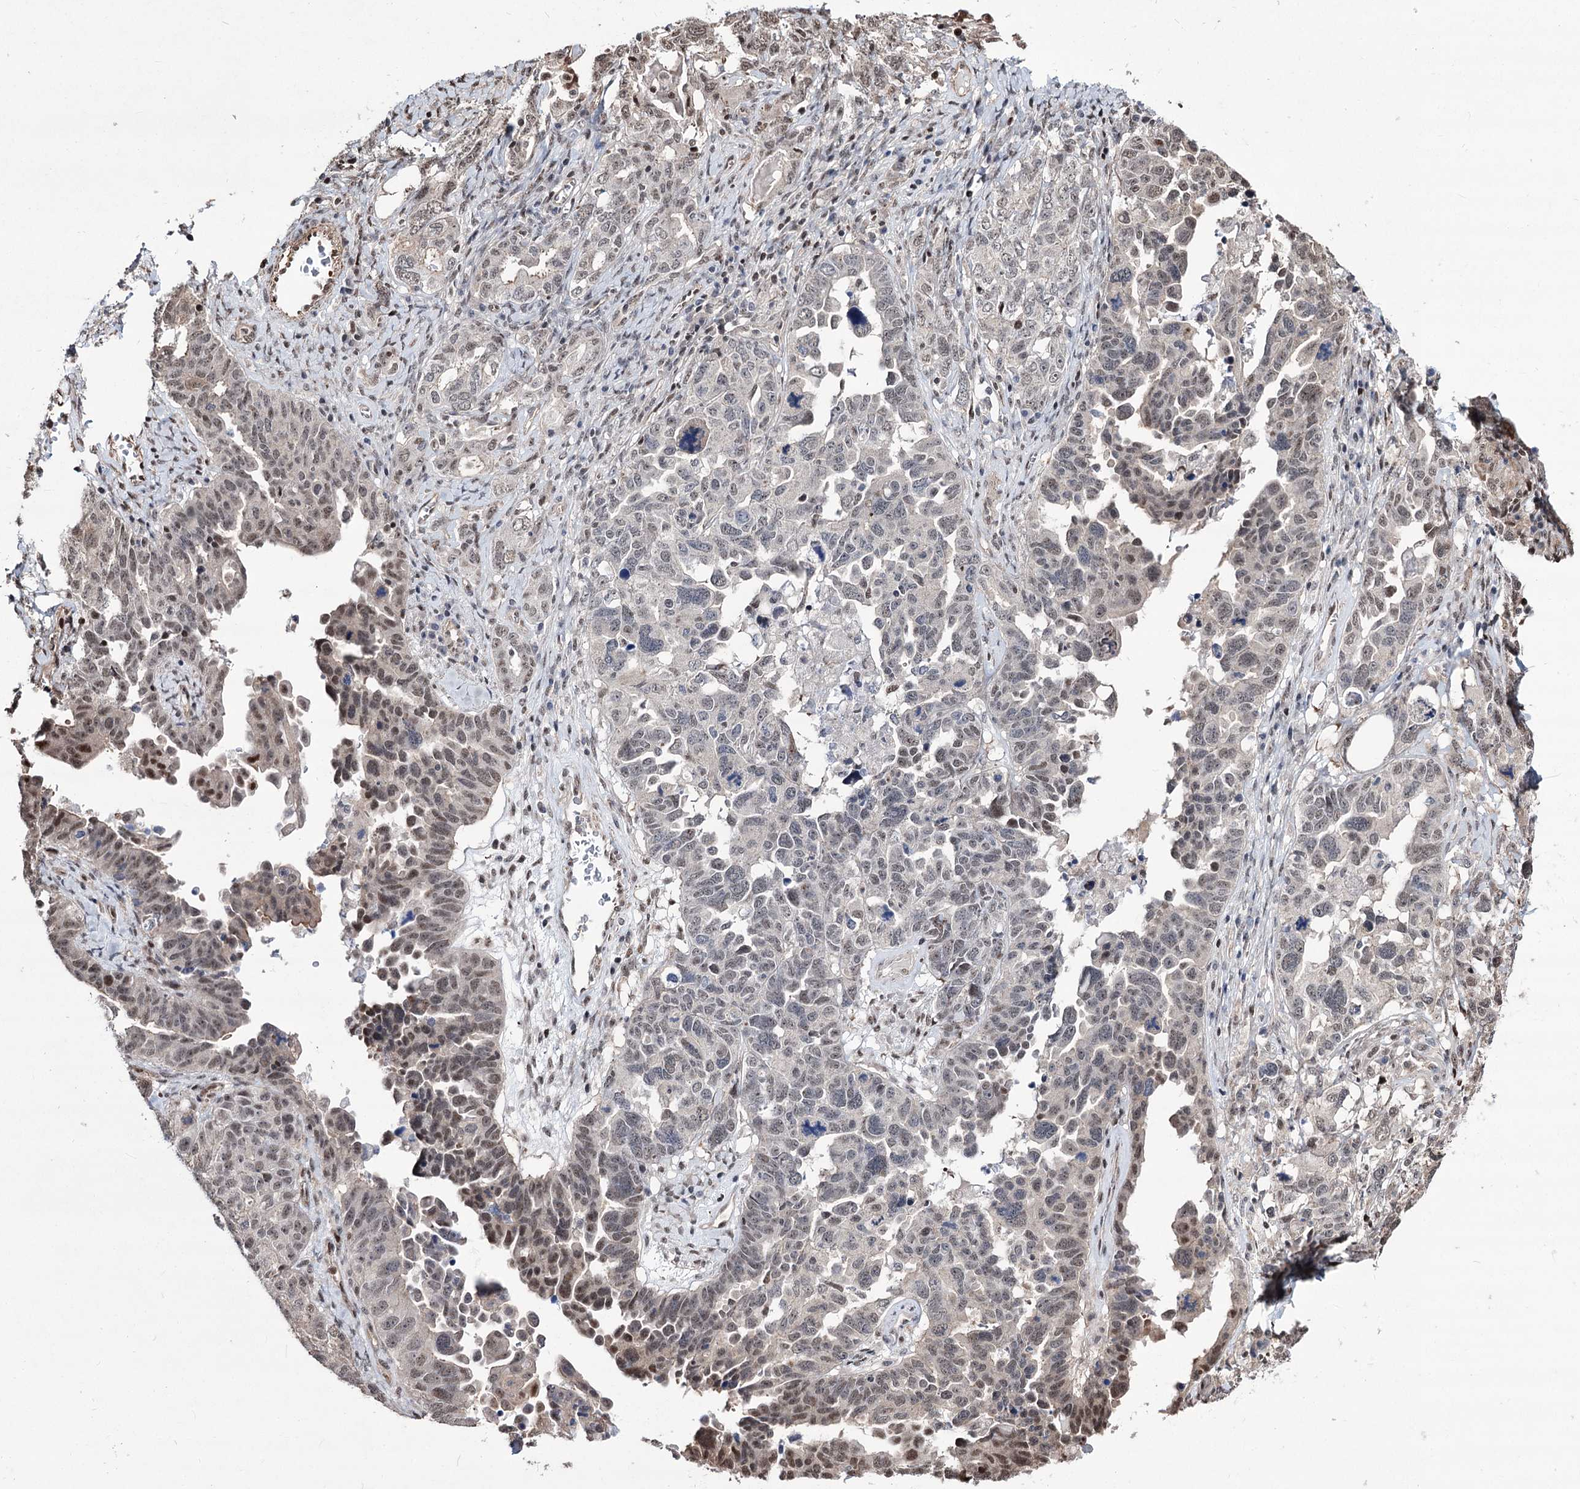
{"staining": {"intensity": "moderate", "quantity": "<25%", "location": "nuclear"}, "tissue": "ovarian cancer", "cell_type": "Tumor cells", "image_type": "cancer", "snomed": [{"axis": "morphology", "description": "Carcinoma, endometroid"}, {"axis": "topography", "description": "Ovary"}], "caption": "Brown immunohistochemical staining in human ovarian cancer (endometroid carcinoma) displays moderate nuclear staining in approximately <25% of tumor cells.", "gene": "CHMP7", "patient": {"sex": "female", "age": 62}}